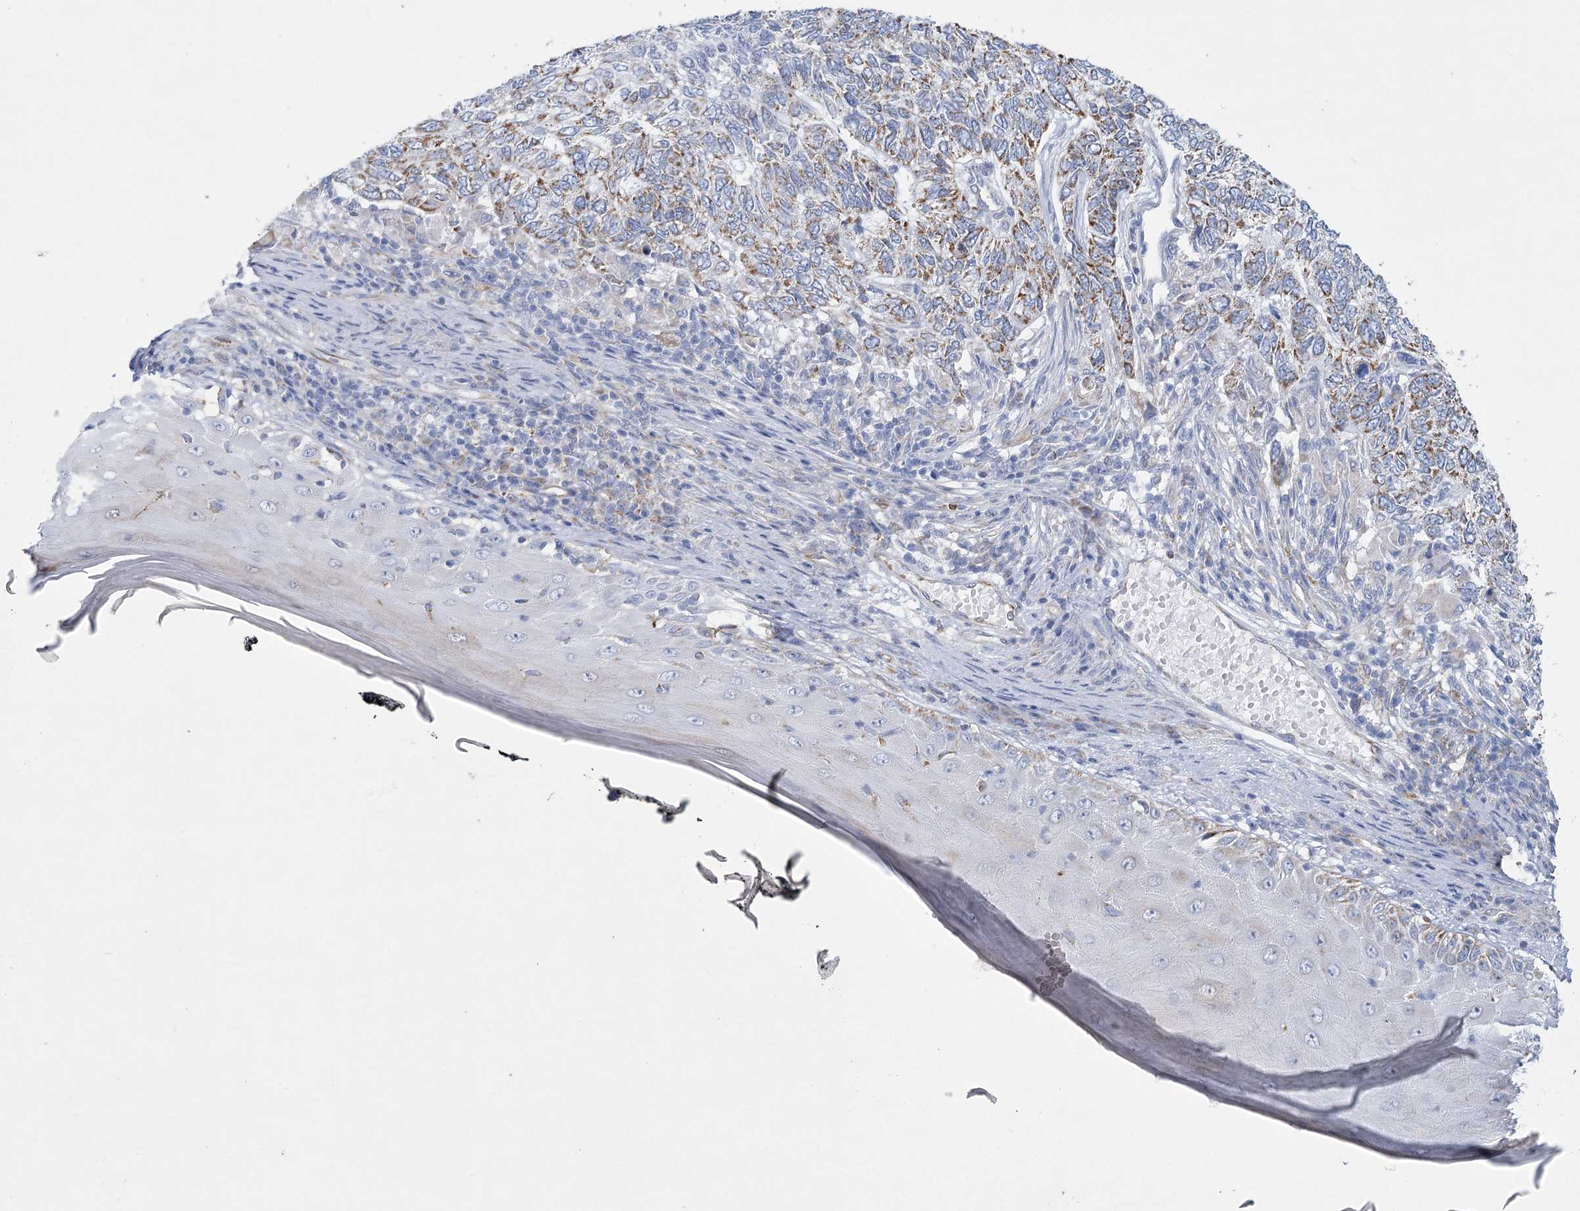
{"staining": {"intensity": "strong", "quantity": "25%-75%", "location": "cytoplasmic/membranous"}, "tissue": "skin cancer", "cell_type": "Tumor cells", "image_type": "cancer", "snomed": [{"axis": "morphology", "description": "Basal cell carcinoma"}, {"axis": "topography", "description": "Skin"}], "caption": "Immunohistochemistry (IHC) of skin cancer reveals high levels of strong cytoplasmic/membranous expression in about 25%-75% of tumor cells. (Brightfield microscopy of DAB IHC at high magnification).", "gene": "DHTKD1", "patient": {"sex": "female", "age": 65}}